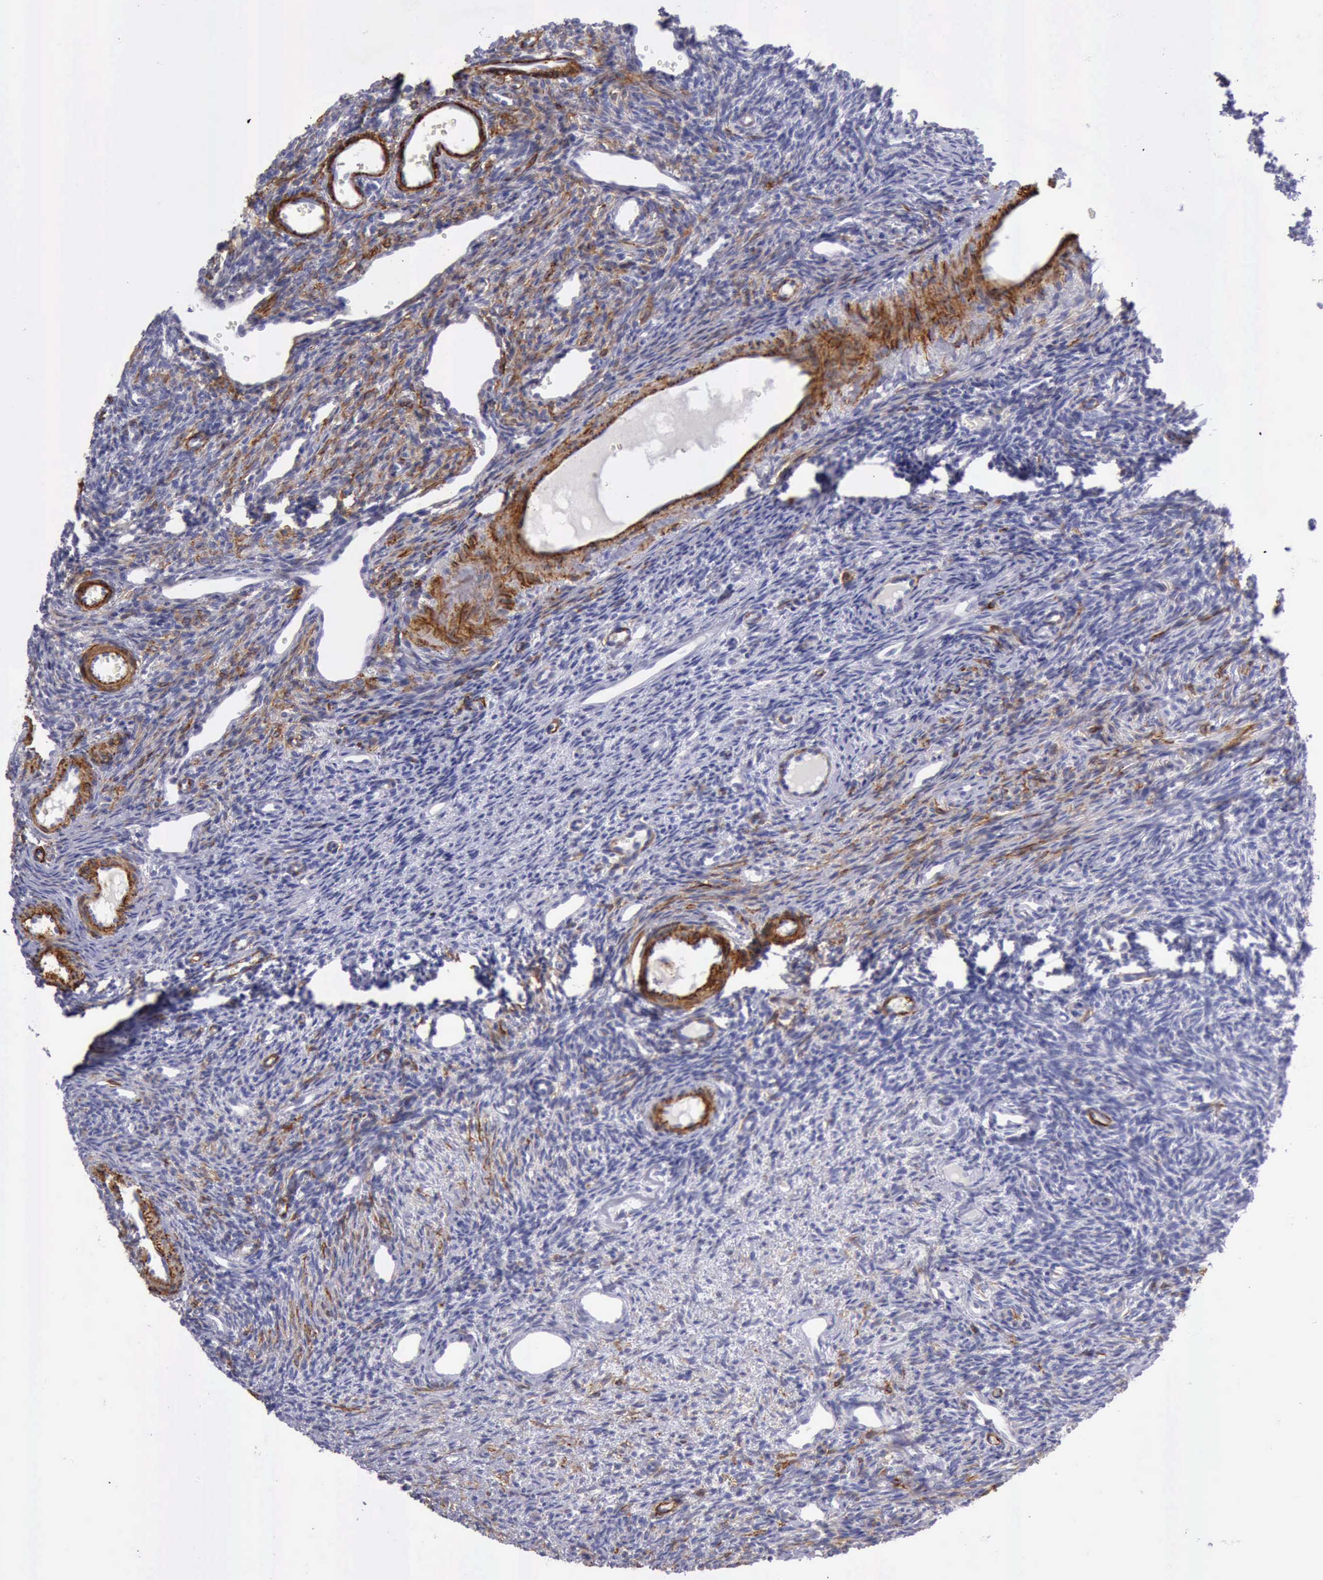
{"staining": {"intensity": "negative", "quantity": "none", "location": "none"}, "tissue": "ovary", "cell_type": "Follicle cells", "image_type": "normal", "snomed": [{"axis": "morphology", "description": "Normal tissue, NOS"}, {"axis": "topography", "description": "Ovary"}], "caption": "DAB immunohistochemical staining of normal human ovary displays no significant positivity in follicle cells.", "gene": "AOC3", "patient": {"sex": "female", "age": 33}}